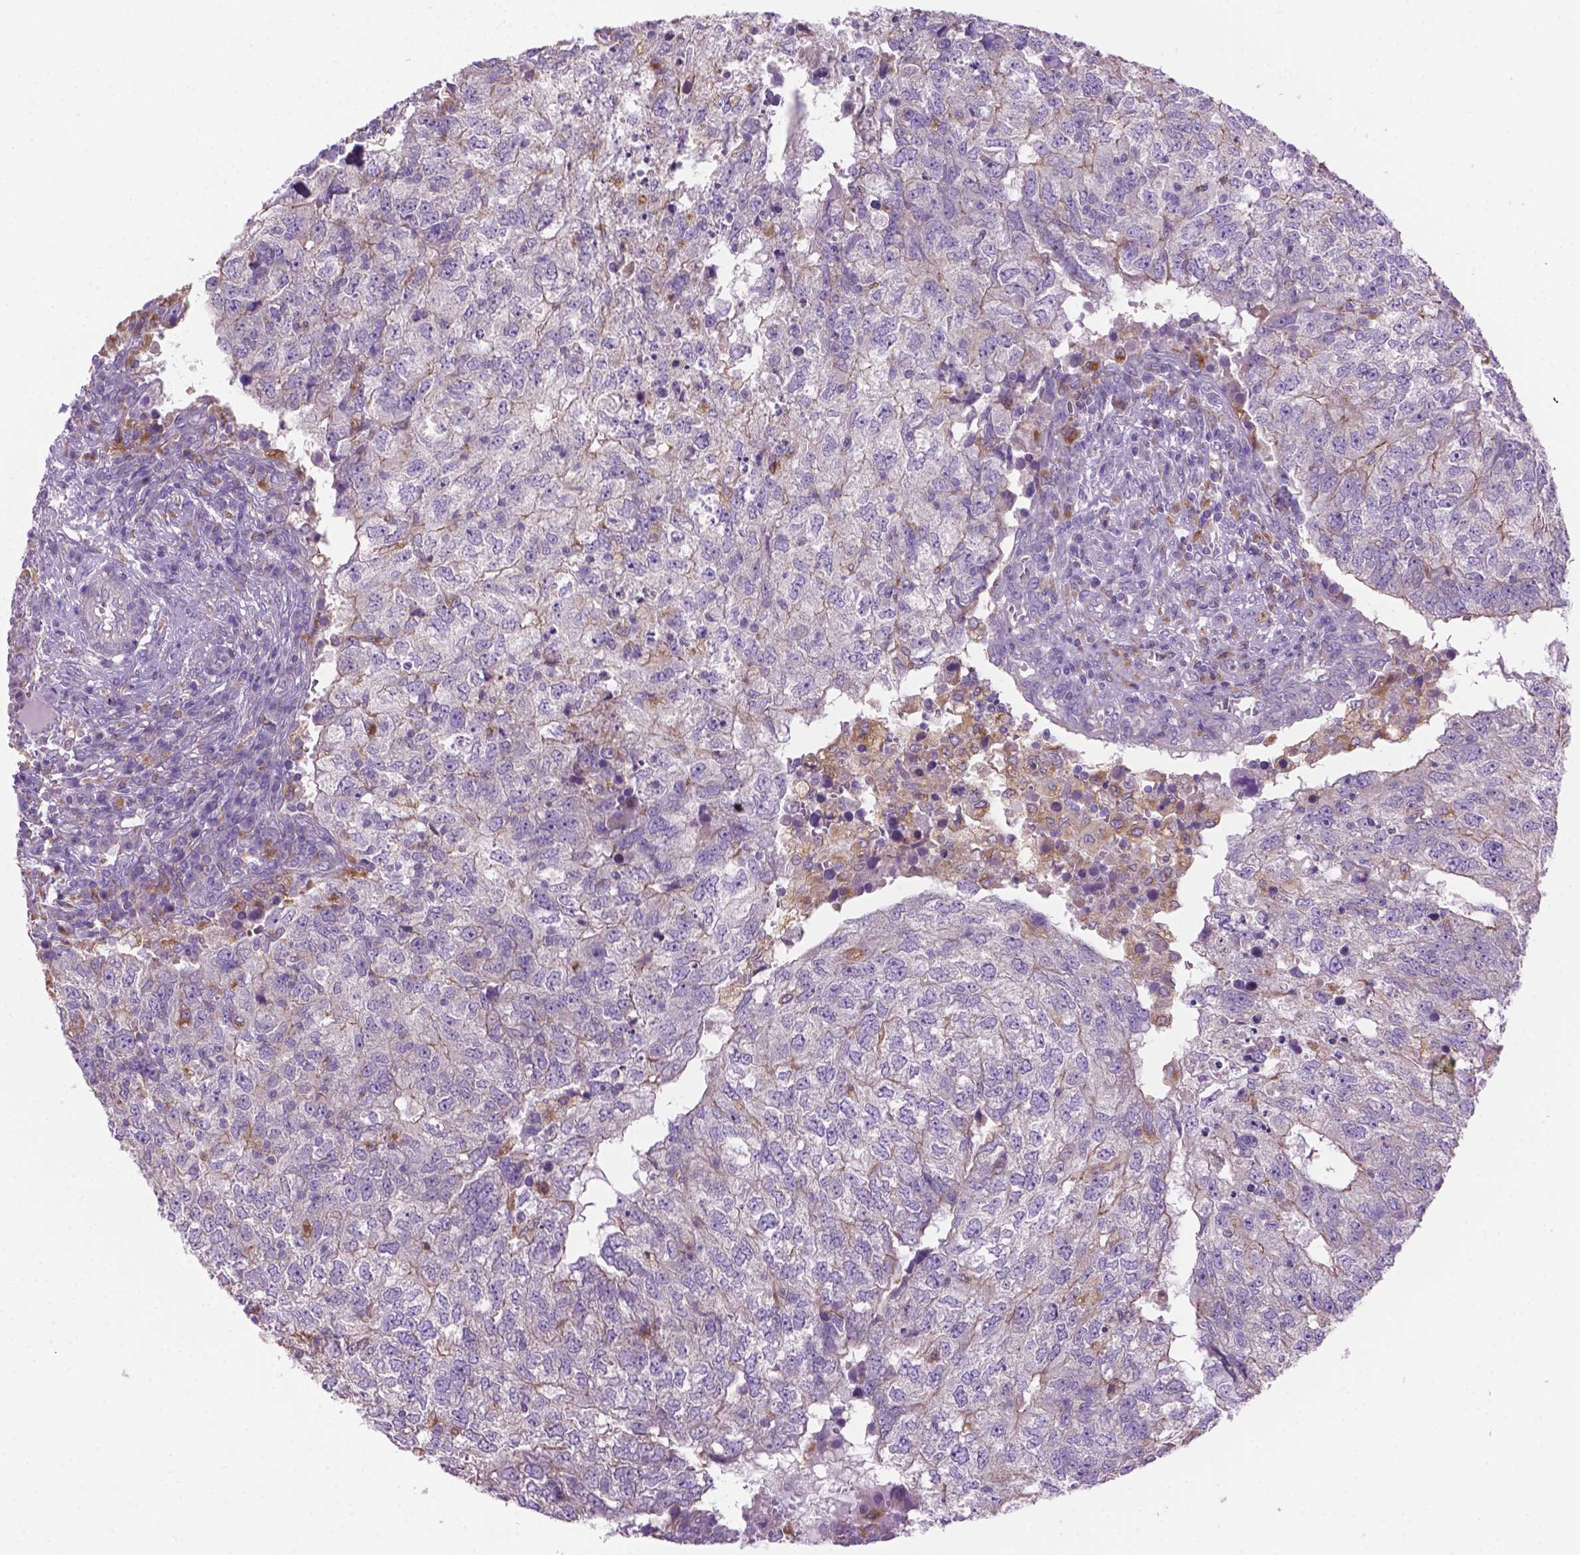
{"staining": {"intensity": "negative", "quantity": "none", "location": "none"}, "tissue": "breast cancer", "cell_type": "Tumor cells", "image_type": "cancer", "snomed": [{"axis": "morphology", "description": "Duct carcinoma"}, {"axis": "topography", "description": "Breast"}], "caption": "Tumor cells are negative for protein expression in human breast cancer.", "gene": "CDH7", "patient": {"sex": "female", "age": 30}}